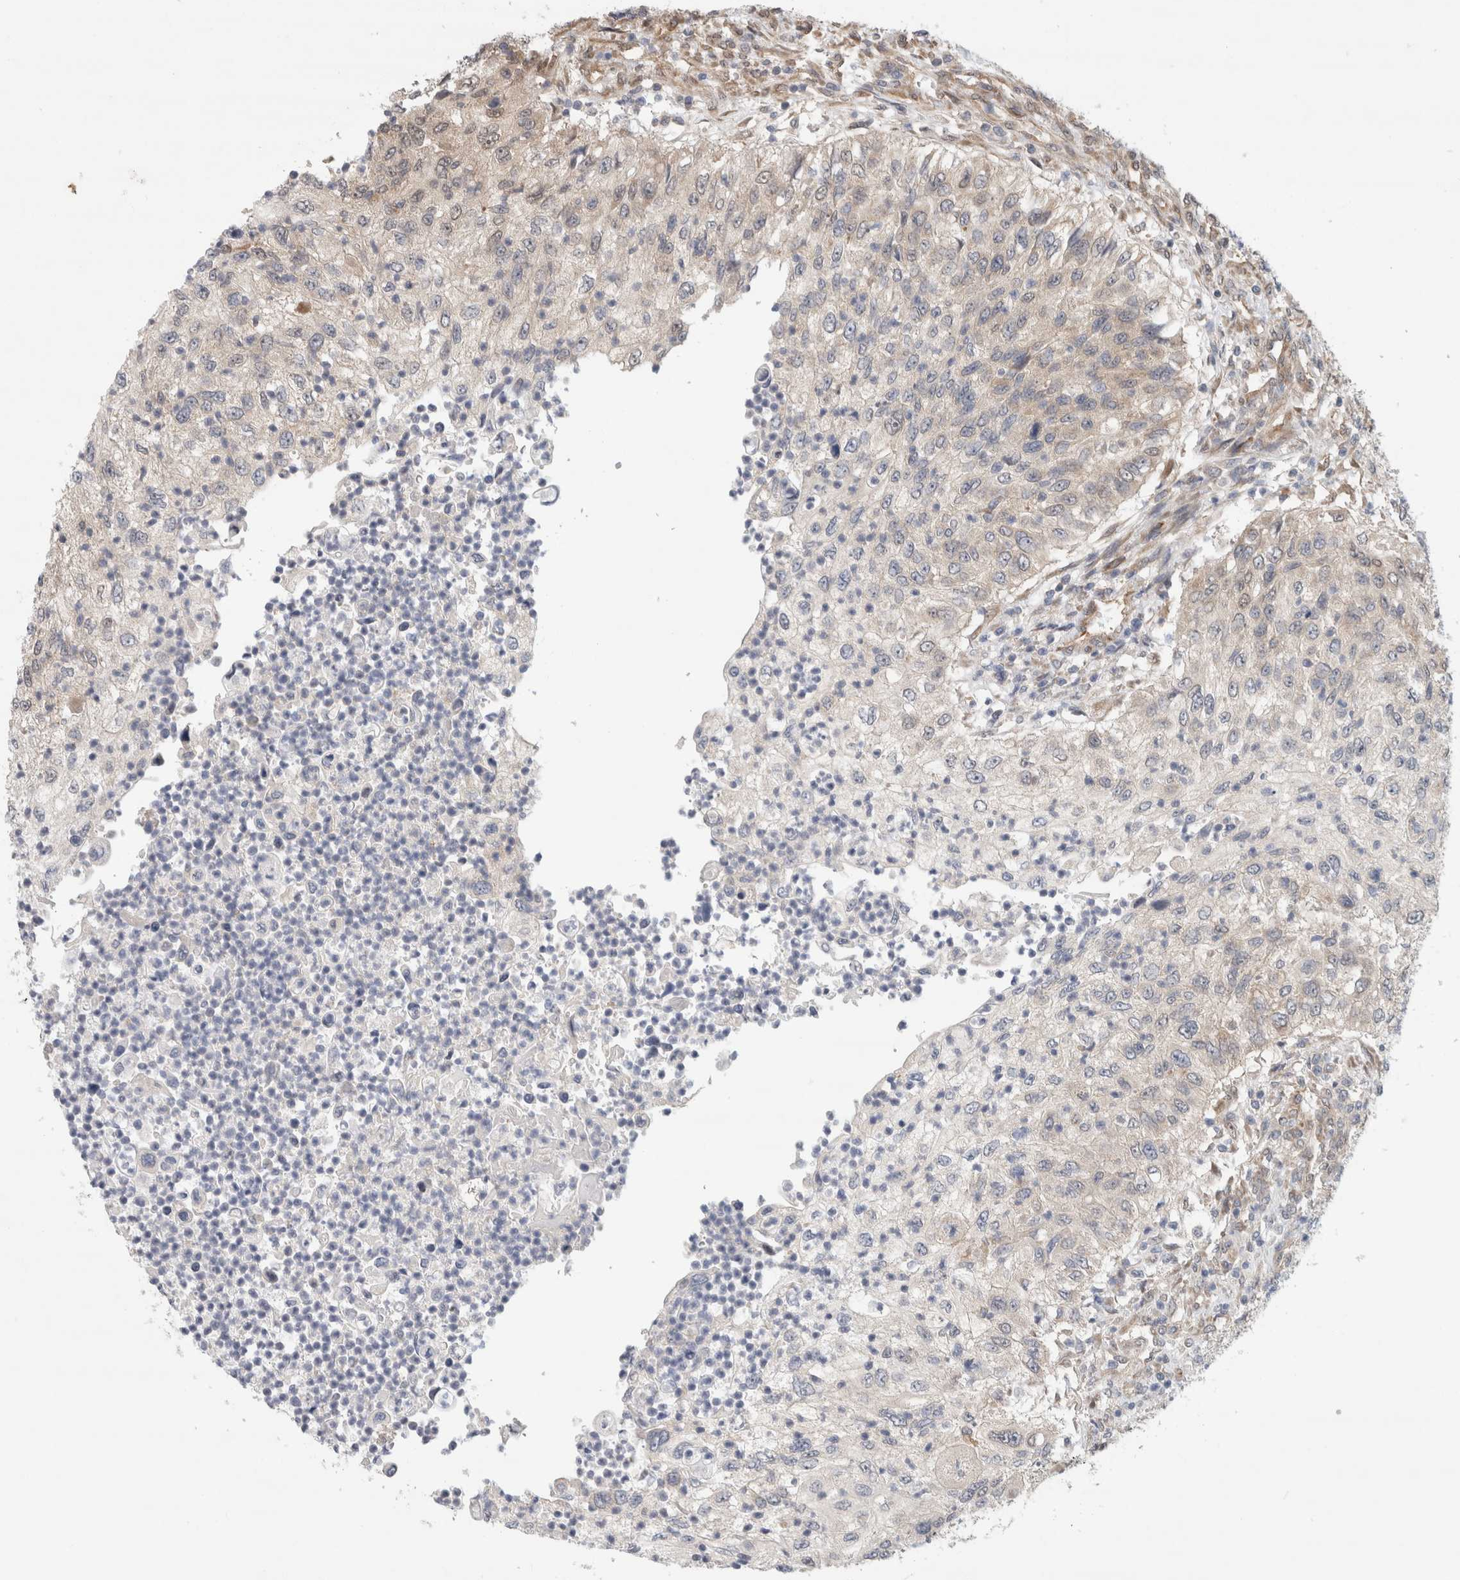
{"staining": {"intensity": "weak", "quantity": "<25%", "location": "cytoplasmic/membranous"}, "tissue": "urothelial cancer", "cell_type": "Tumor cells", "image_type": "cancer", "snomed": [{"axis": "morphology", "description": "Urothelial carcinoma, High grade"}, {"axis": "topography", "description": "Urinary bladder"}], "caption": "Immunohistochemical staining of urothelial cancer displays no significant staining in tumor cells.", "gene": "EIF4G3", "patient": {"sex": "female", "age": 60}}